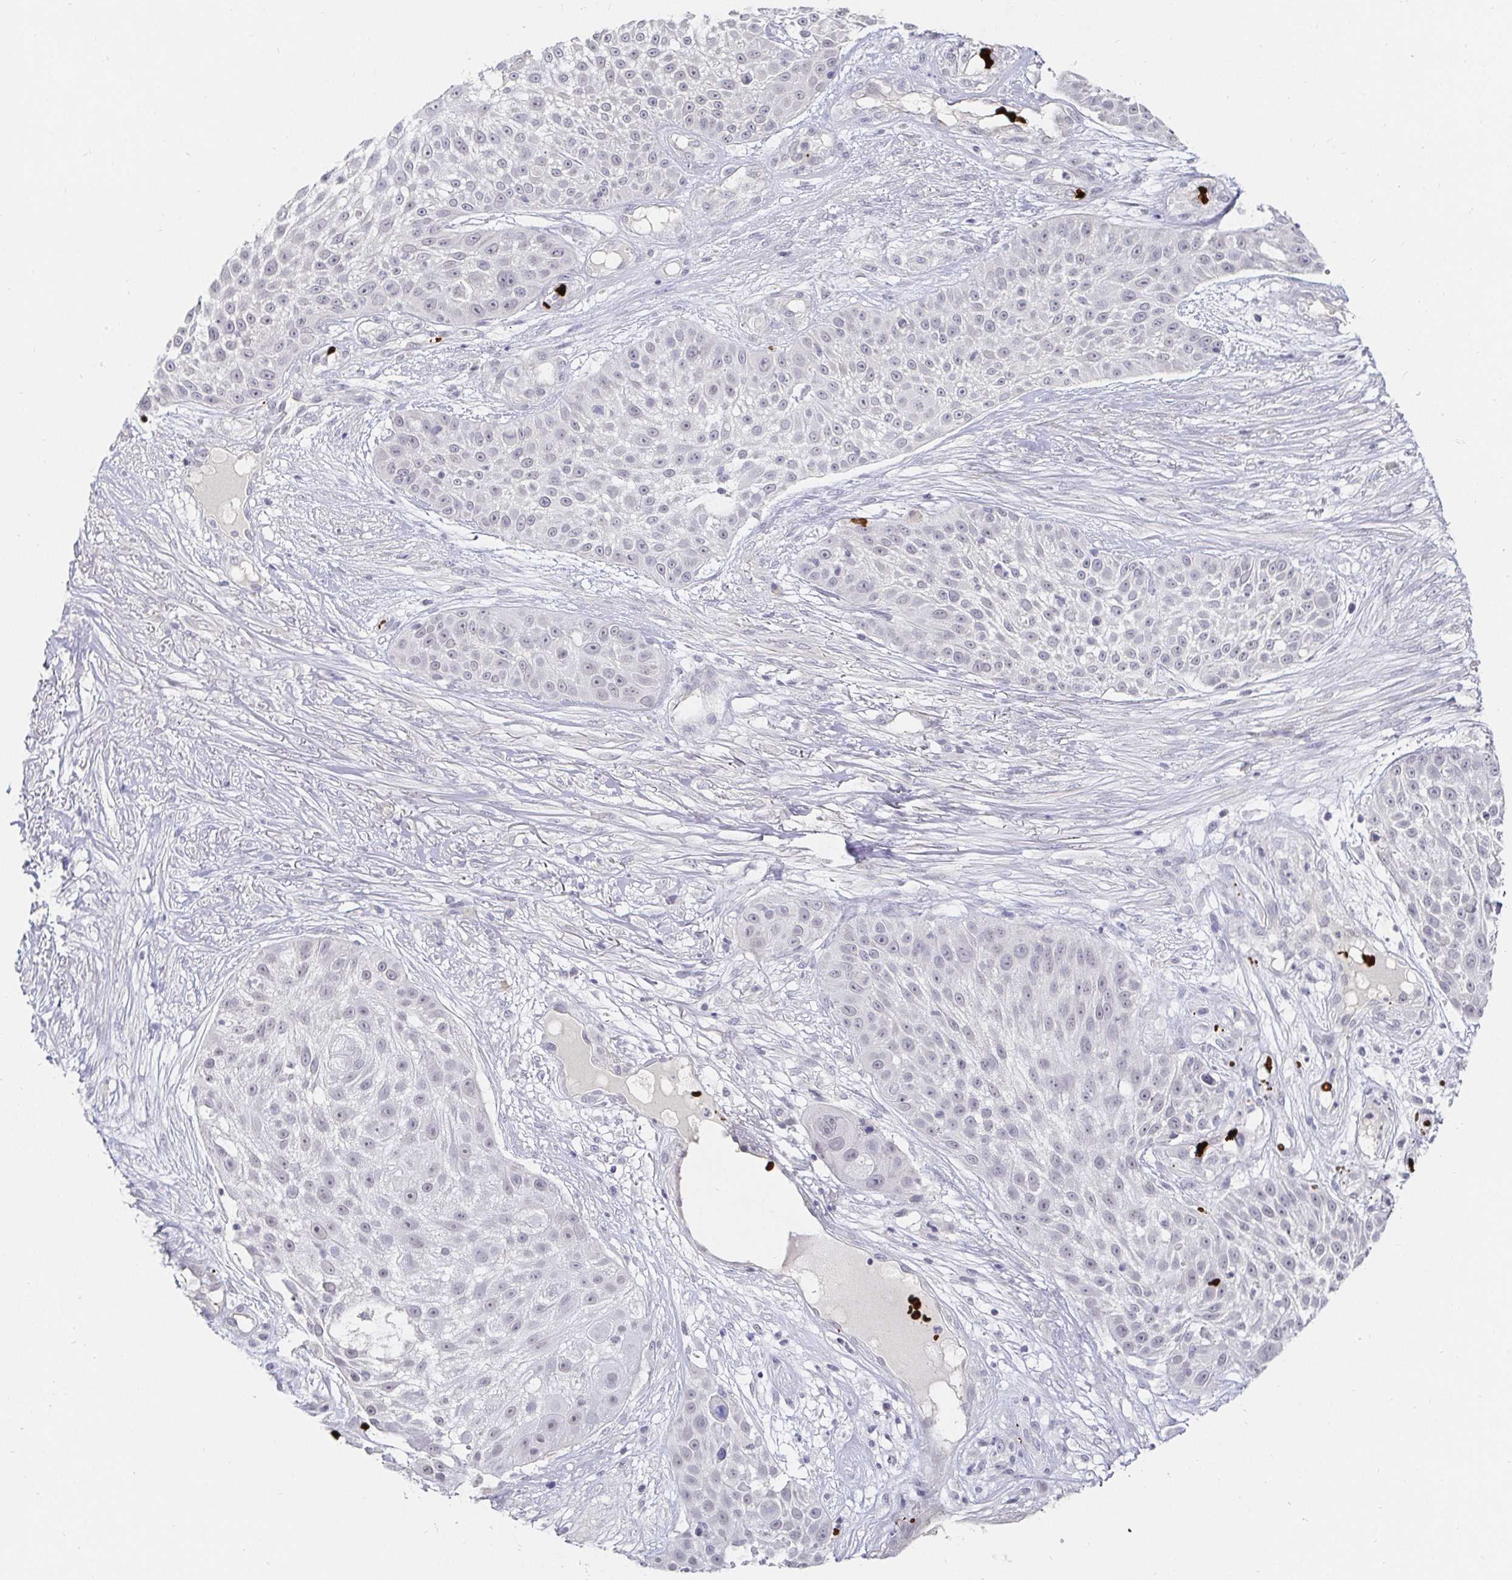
{"staining": {"intensity": "negative", "quantity": "none", "location": "none"}, "tissue": "skin cancer", "cell_type": "Tumor cells", "image_type": "cancer", "snomed": [{"axis": "morphology", "description": "Squamous cell carcinoma, NOS"}, {"axis": "topography", "description": "Skin"}], "caption": "Skin cancer was stained to show a protein in brown. There is no significant expression in tumor cells.", "gene": "FGF21", "patient": {"sex": "female", "age": 86}}